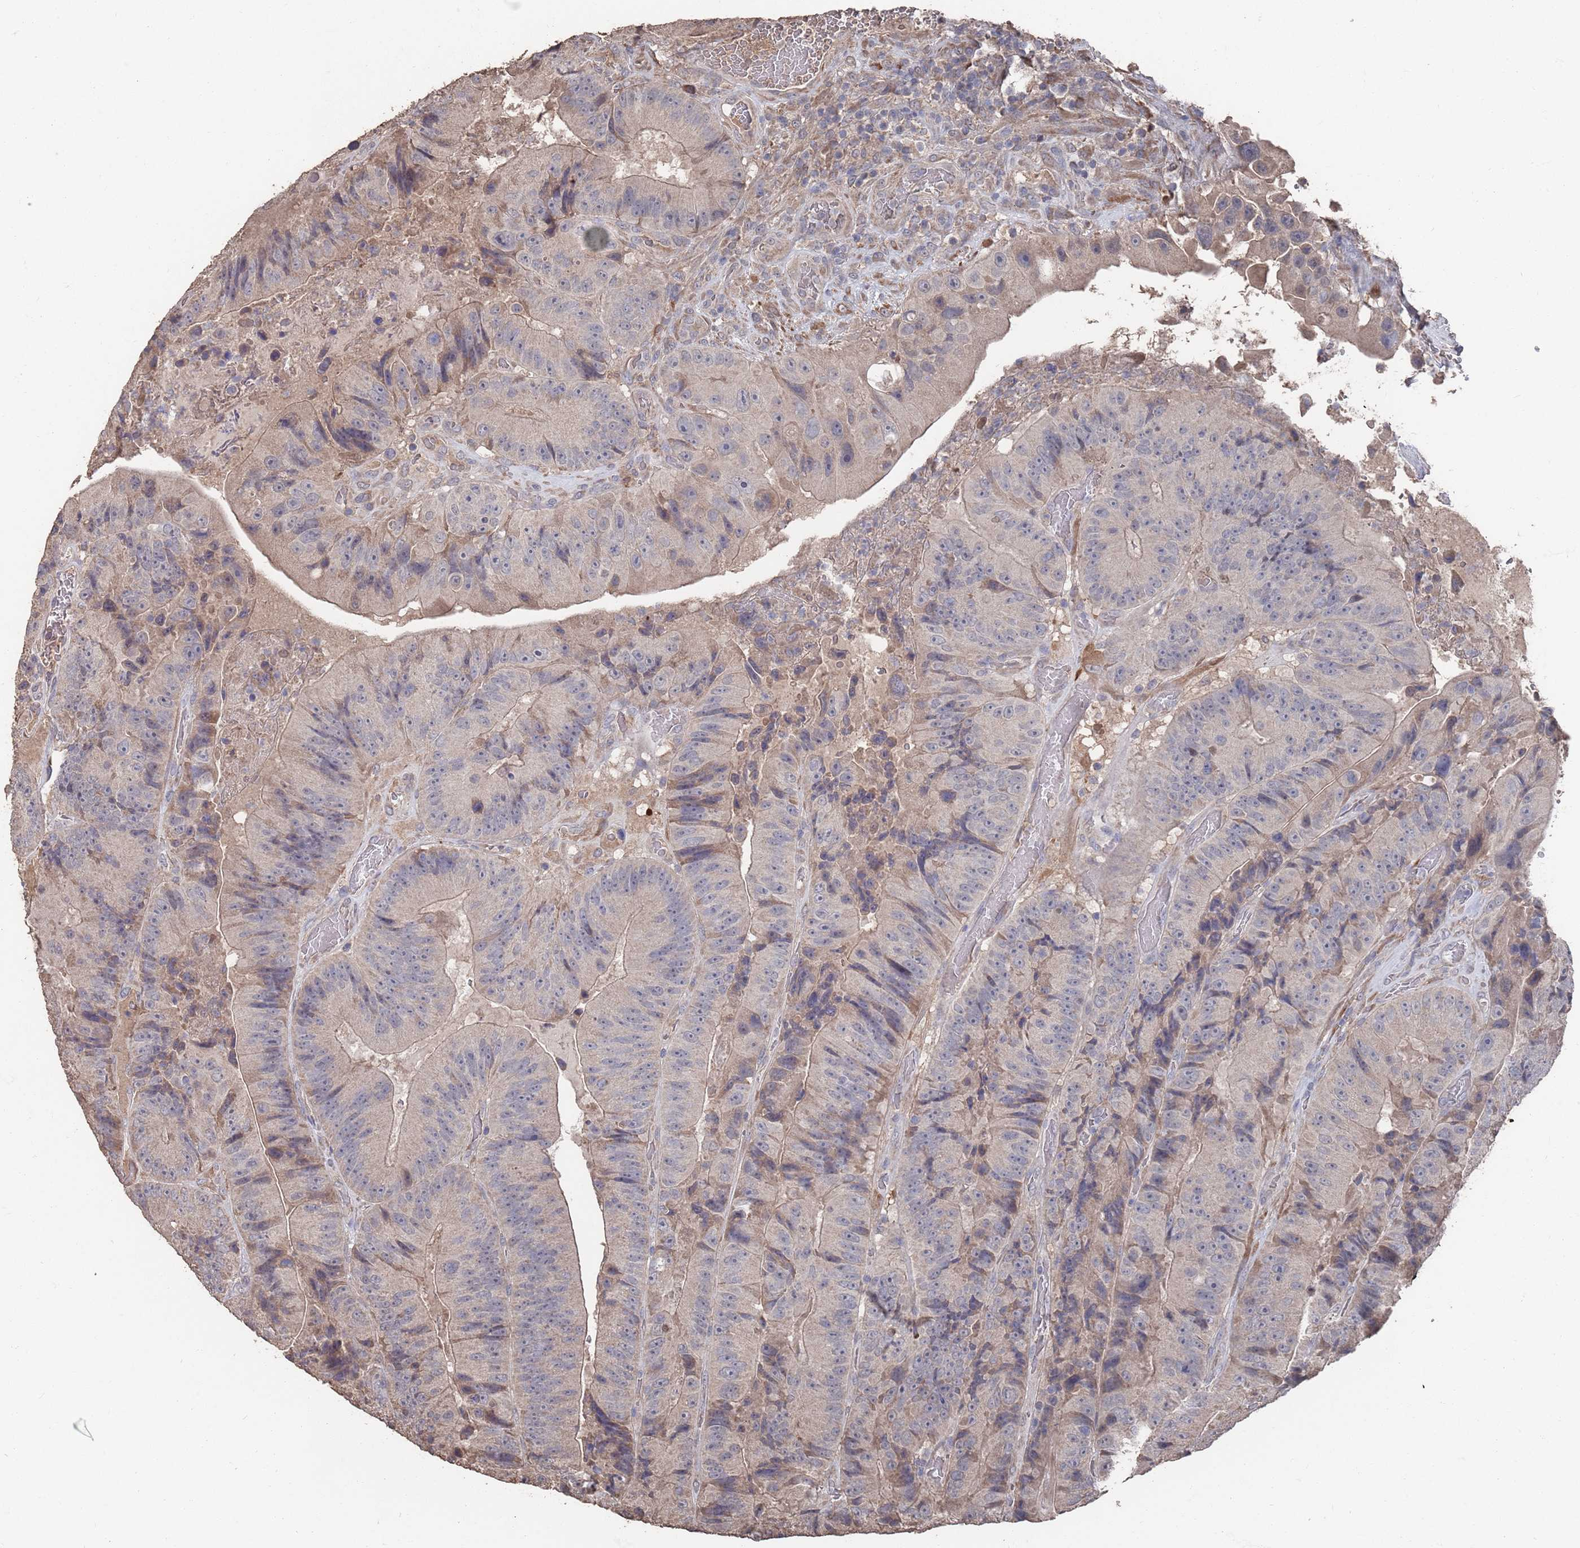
{"staining": {"intensity": "moderate", "quantity": "<25%", "location": "cytoplasmic/membranous"}, "tissue": "colorectal cancer", "cell_type": "Tumor cells", "image_type": "cancer", "snomed": [{"axis": "morphology", "description": "Adenocarcinoma, NOS"}, {"axis": "topography", "description": "Colon"}], "caption": "High-power microscopy captured an immunohistochemistry (IHC) image of colorectal cancer, revealing moderate cytoplasmic/membranous expression in about <25% of tumor cells.", "gene": "BTBD18", "patient": {"sex": "female", "age": 86}}